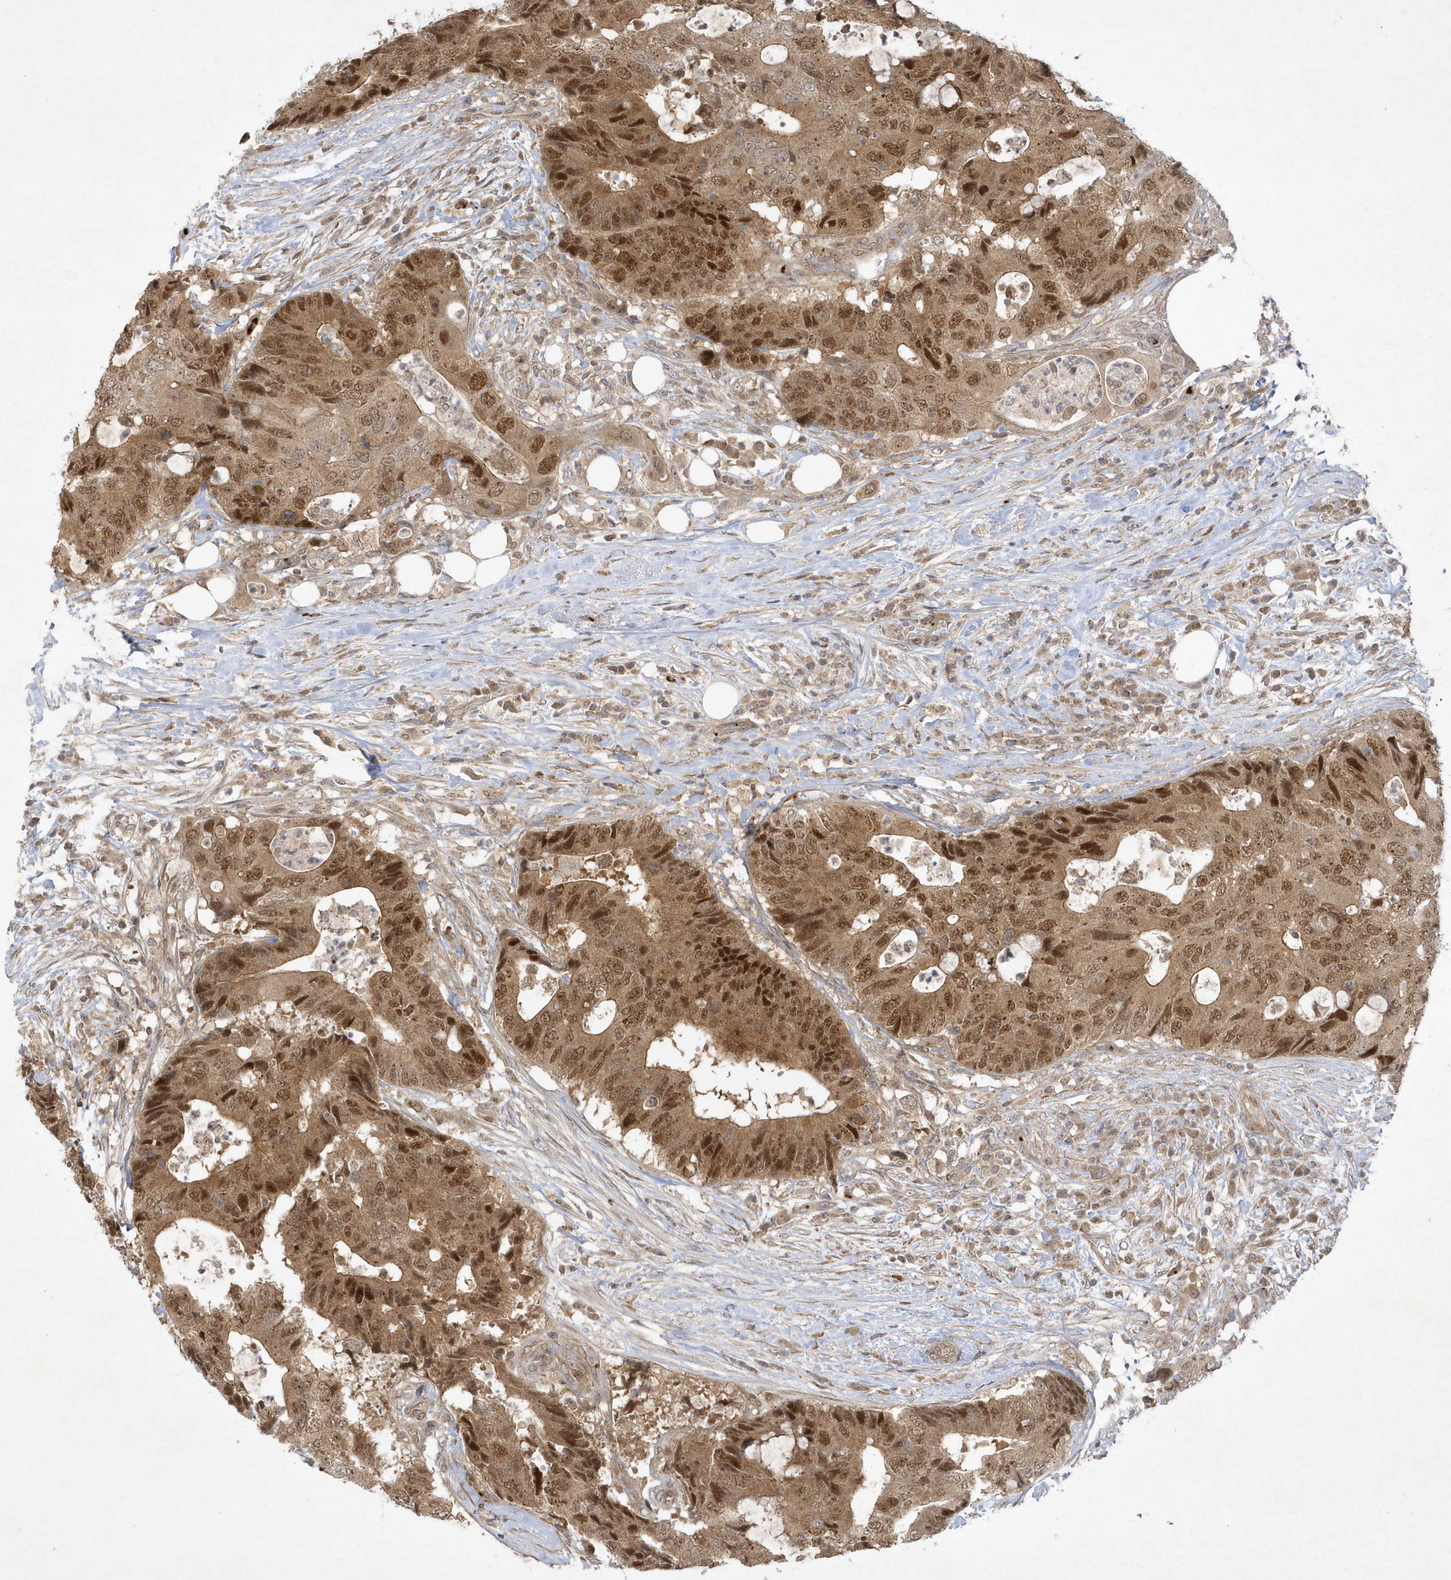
{"staining": {"intensity": "moderate", "quantity": ">75%", "location": "cytoplasmic/membranous,nuclear"}, "tissue": "colorectal cancer", "cell_type": "Tumor cells", "image_type": "cancer", "snomed": [{"axis": "morphology", "description": "Adenocarcinoma, NOS"}, {"axis": "topography", "description": "Colon"}], "caption": "A medium amount of moderate cytoplasmic/membranous and nuclear expression is present in about >75% of tumor cells in adenocarcinoma (colorectal) tissue.", "gene": "NAF1", "patient": {"sex": "male", "age": 71}}